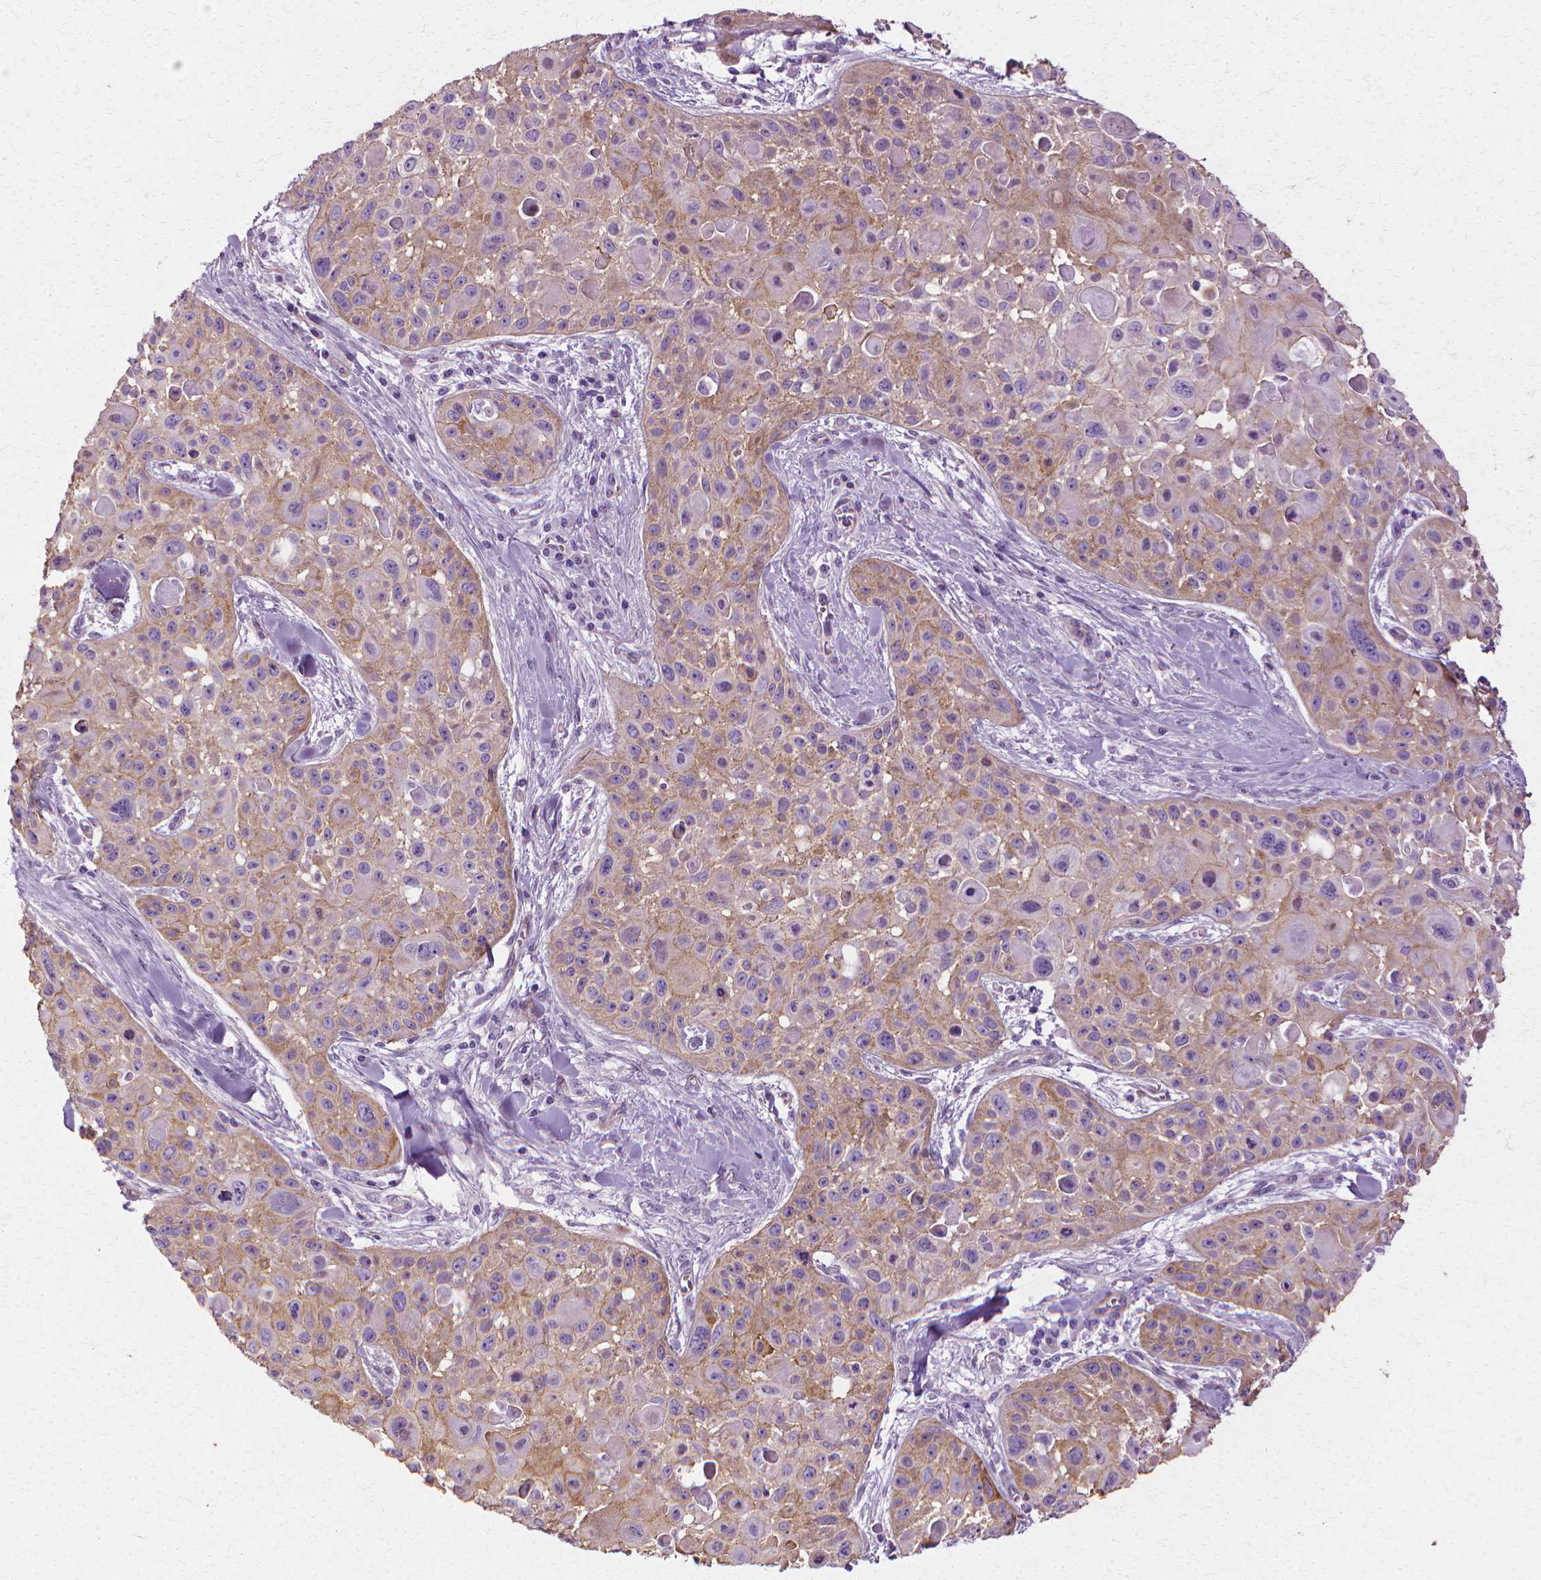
{"staining": {"intensity": "moderate", "quantity": "25%-75%", "location": "cytoplasmic/membranous"}, "tissue": "skin cancer", "cell_type": "Tumor cells", "image_type": "cancer", "snomed": [{"axis": "morphology", "description": "Squamous cell carcinoma, NOS"}, {"axis": "topography", "description": "Skin"}, {"axis": "topography", "description": "Anal"}], "caption": "A brown stain shows moderate cytoplasmic/membranous staining of a protein in human skin cancer (squamous cell carcinoma) tumor cells. Using DAB (3,3'-diaminobenzidine) (brown) and hematoxylin (blue) stains, captured at high magnification using brightfield microscopy.", "gene": "CFAP157", "patient": {"sex": "female", "age": 75}}